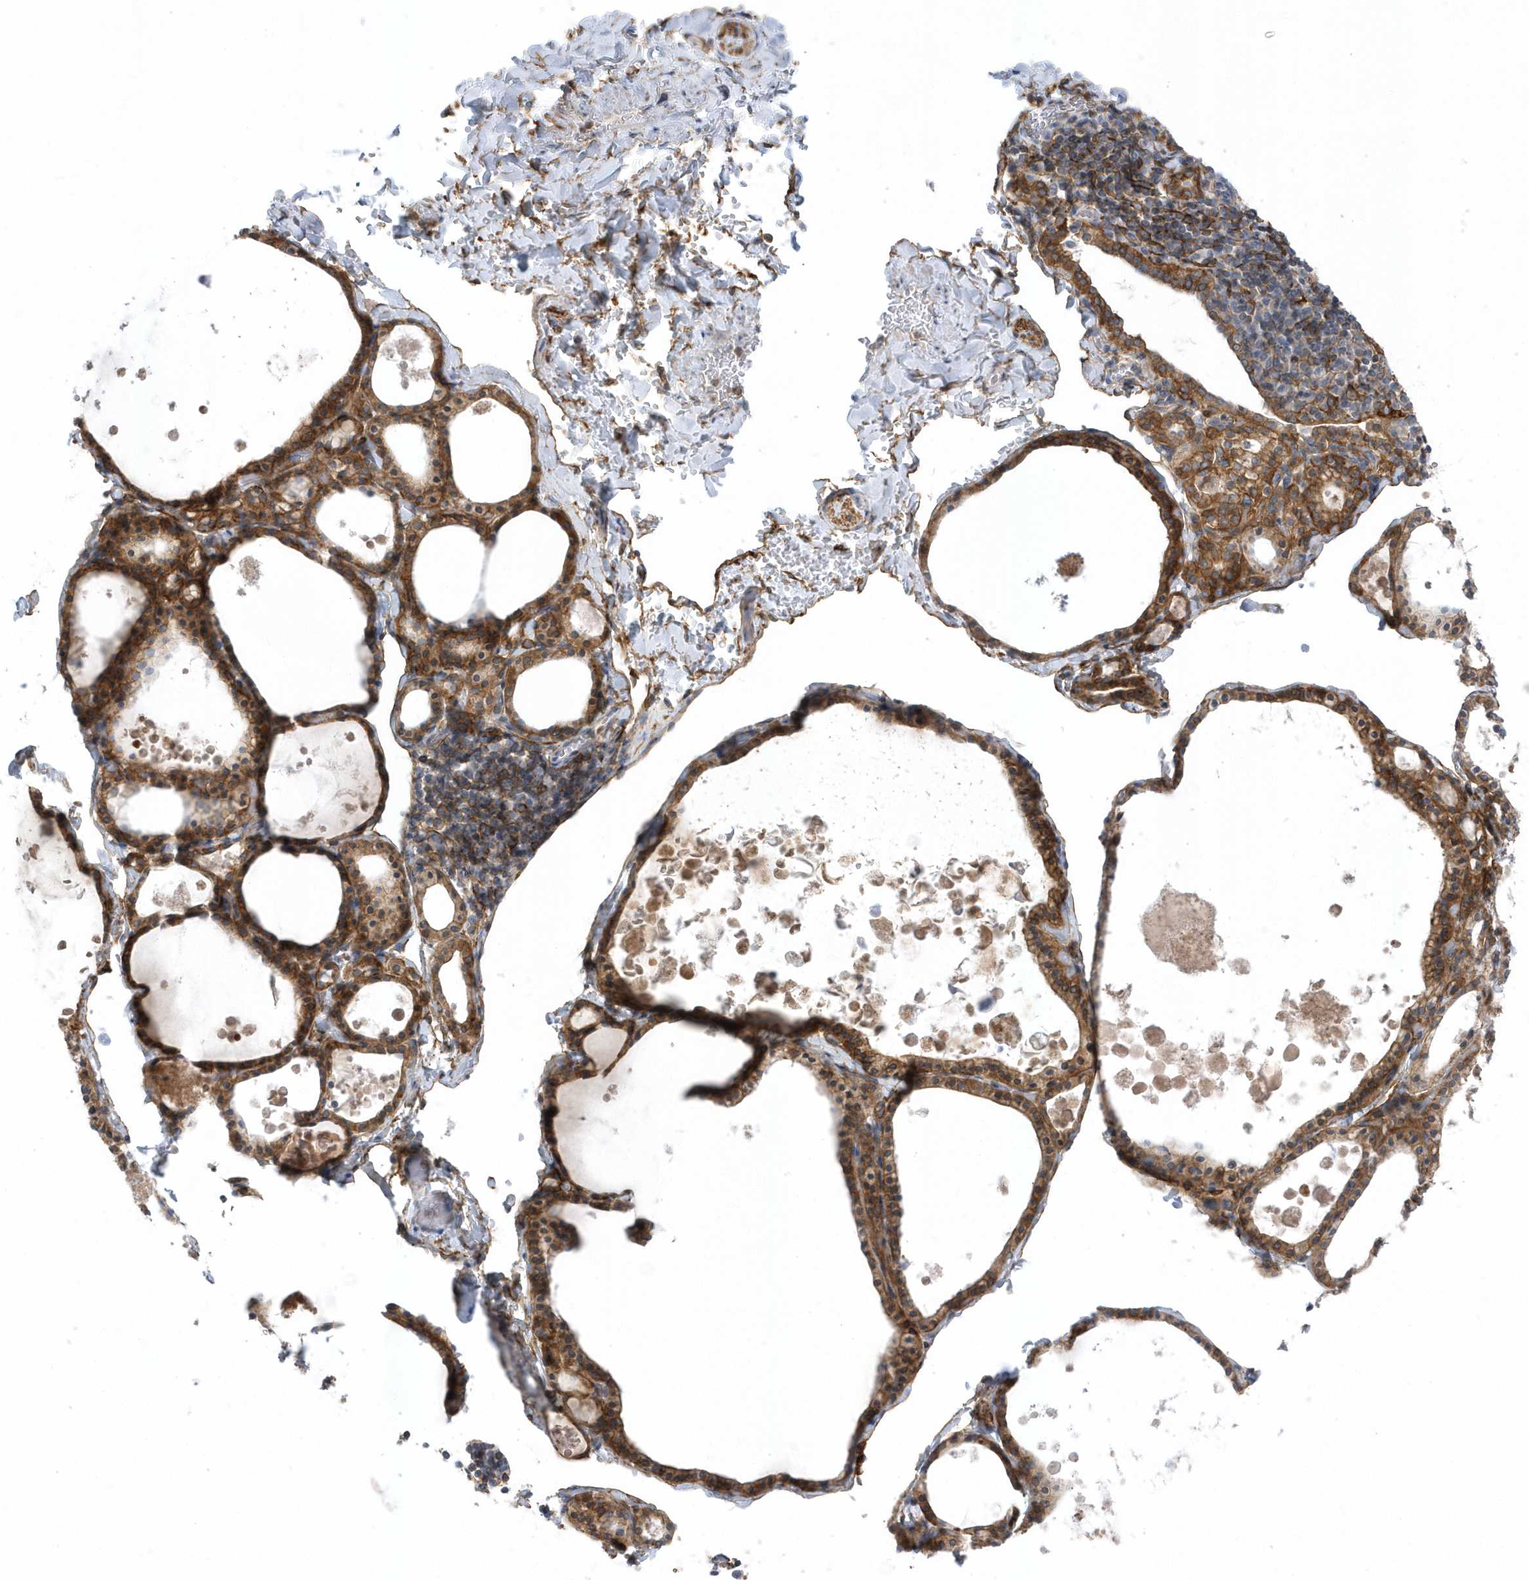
{"staining": {"intensity": "moderate", "quantity": ">75%", "location": "cytoplasmic/membranous"}, "tissue": "thyroid gland", "cell_type": "Glandular cells", "image_type": "normal", "snomed": [{"axis": "morphology", "description": "Normal tissue, NOS"}, {"axis": "topography", "description": "Thyroid gland"}], "caption": "A brown stain labels moderate cytoplasmic/membranous staining of a protein in glandular cells of normal human thyroid gland.", "gene": "ANAPC1", "patient": {"sex": "male", "age": 56}}